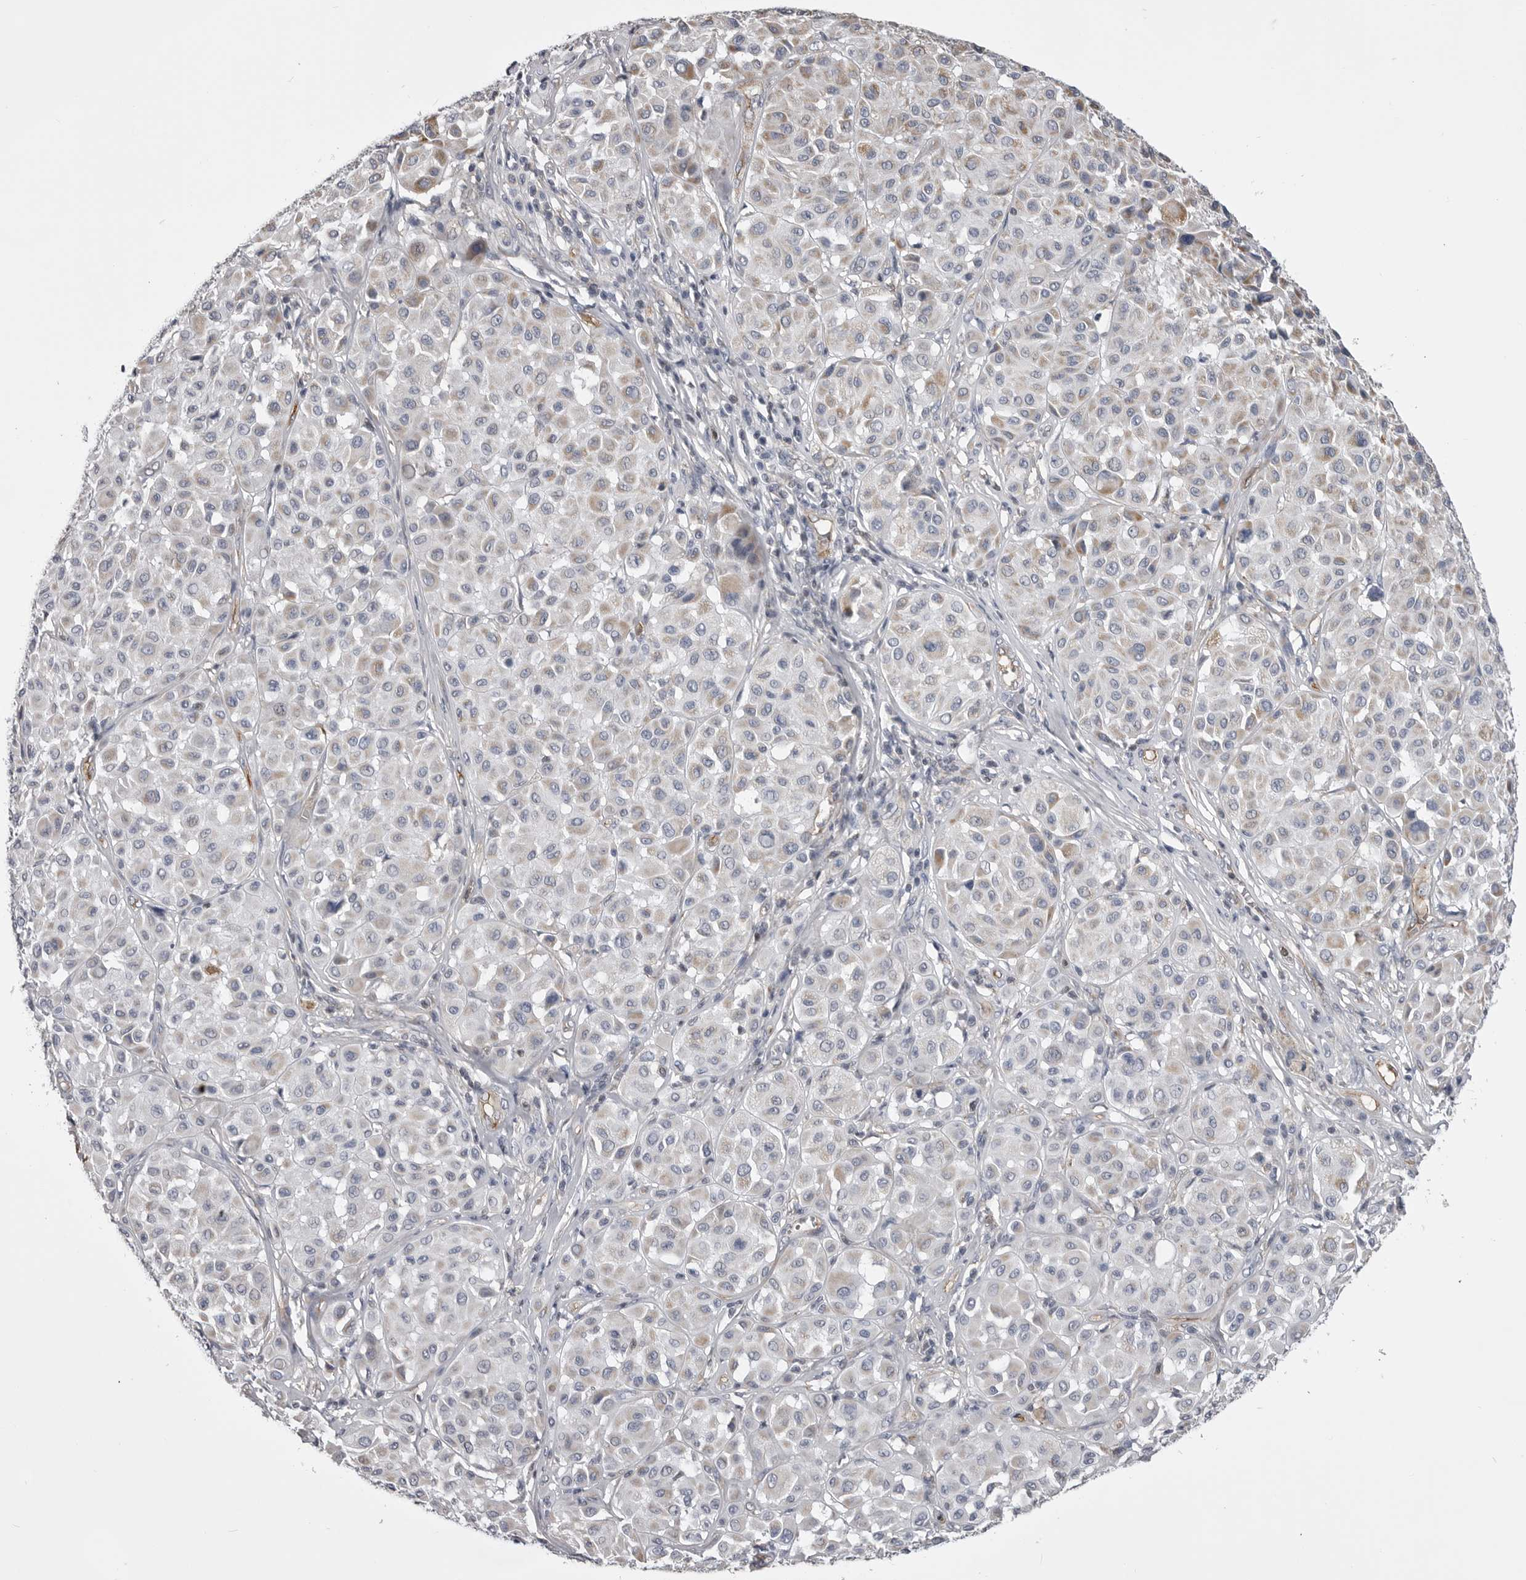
{"staining": {"intensity": "weak", "quantity": "25%-75%", "location": "cytoplasmic/membranous"}, "tissue": "melanoma", "cell_type": "Tumor cells", "image_type": "cancer", "snomed": [{"axis": "morphology", "description": "Malignant melanoma, Metastatic site"}, {"axis": "topography", "description": "Soft tissue"}], "caption": "An IHC histopathology image of neoplastic tissue is shown. Protein staining in brown highlights weak cytoplasmic/membranous positivity in melanoma within tumor cells.", "gene": "OPLAH", "patient": {"sex": "male", "age": 41}}